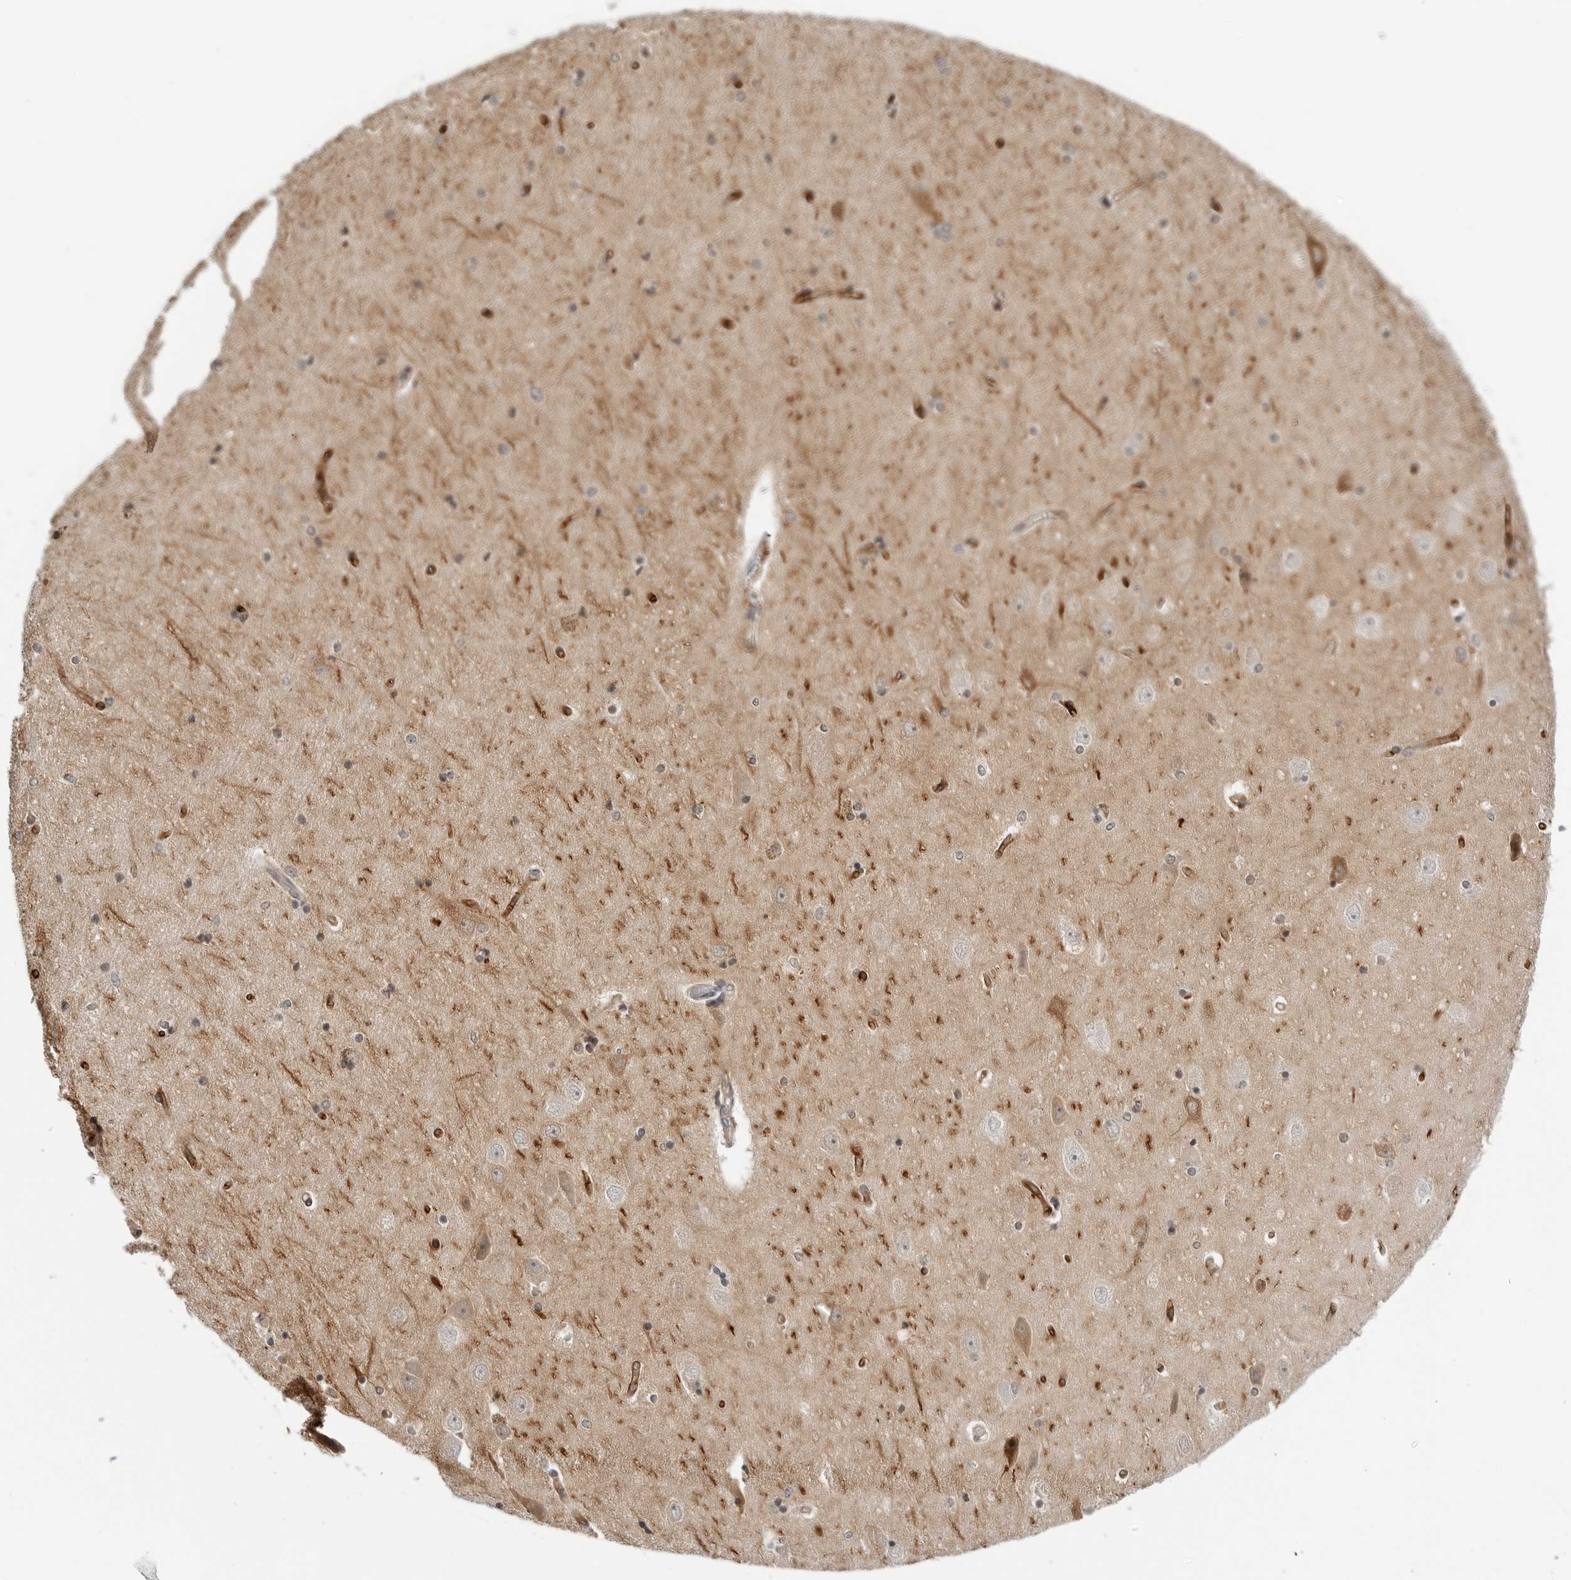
{"staining": {"intensity": "negative", "quantity": "none", "location": "none"}, "tissue": "hippocampus", "cell_type": "Glial cells", "image_type": "normal", "snomed": [{"axis": "morphology", "description": "Normal tissue, NOS"}, {"axis": "topography", "description": "Hippocampus"}], "caption": "Immunohistochemistry image of benign hippocampus: human hippocampus stained with DAB (3,3'-diaminobenzidine) reveals no significant protein positivity in glial cells.", "gene": "STXBP3", "patient": {"sex": "female", "age": 54}}